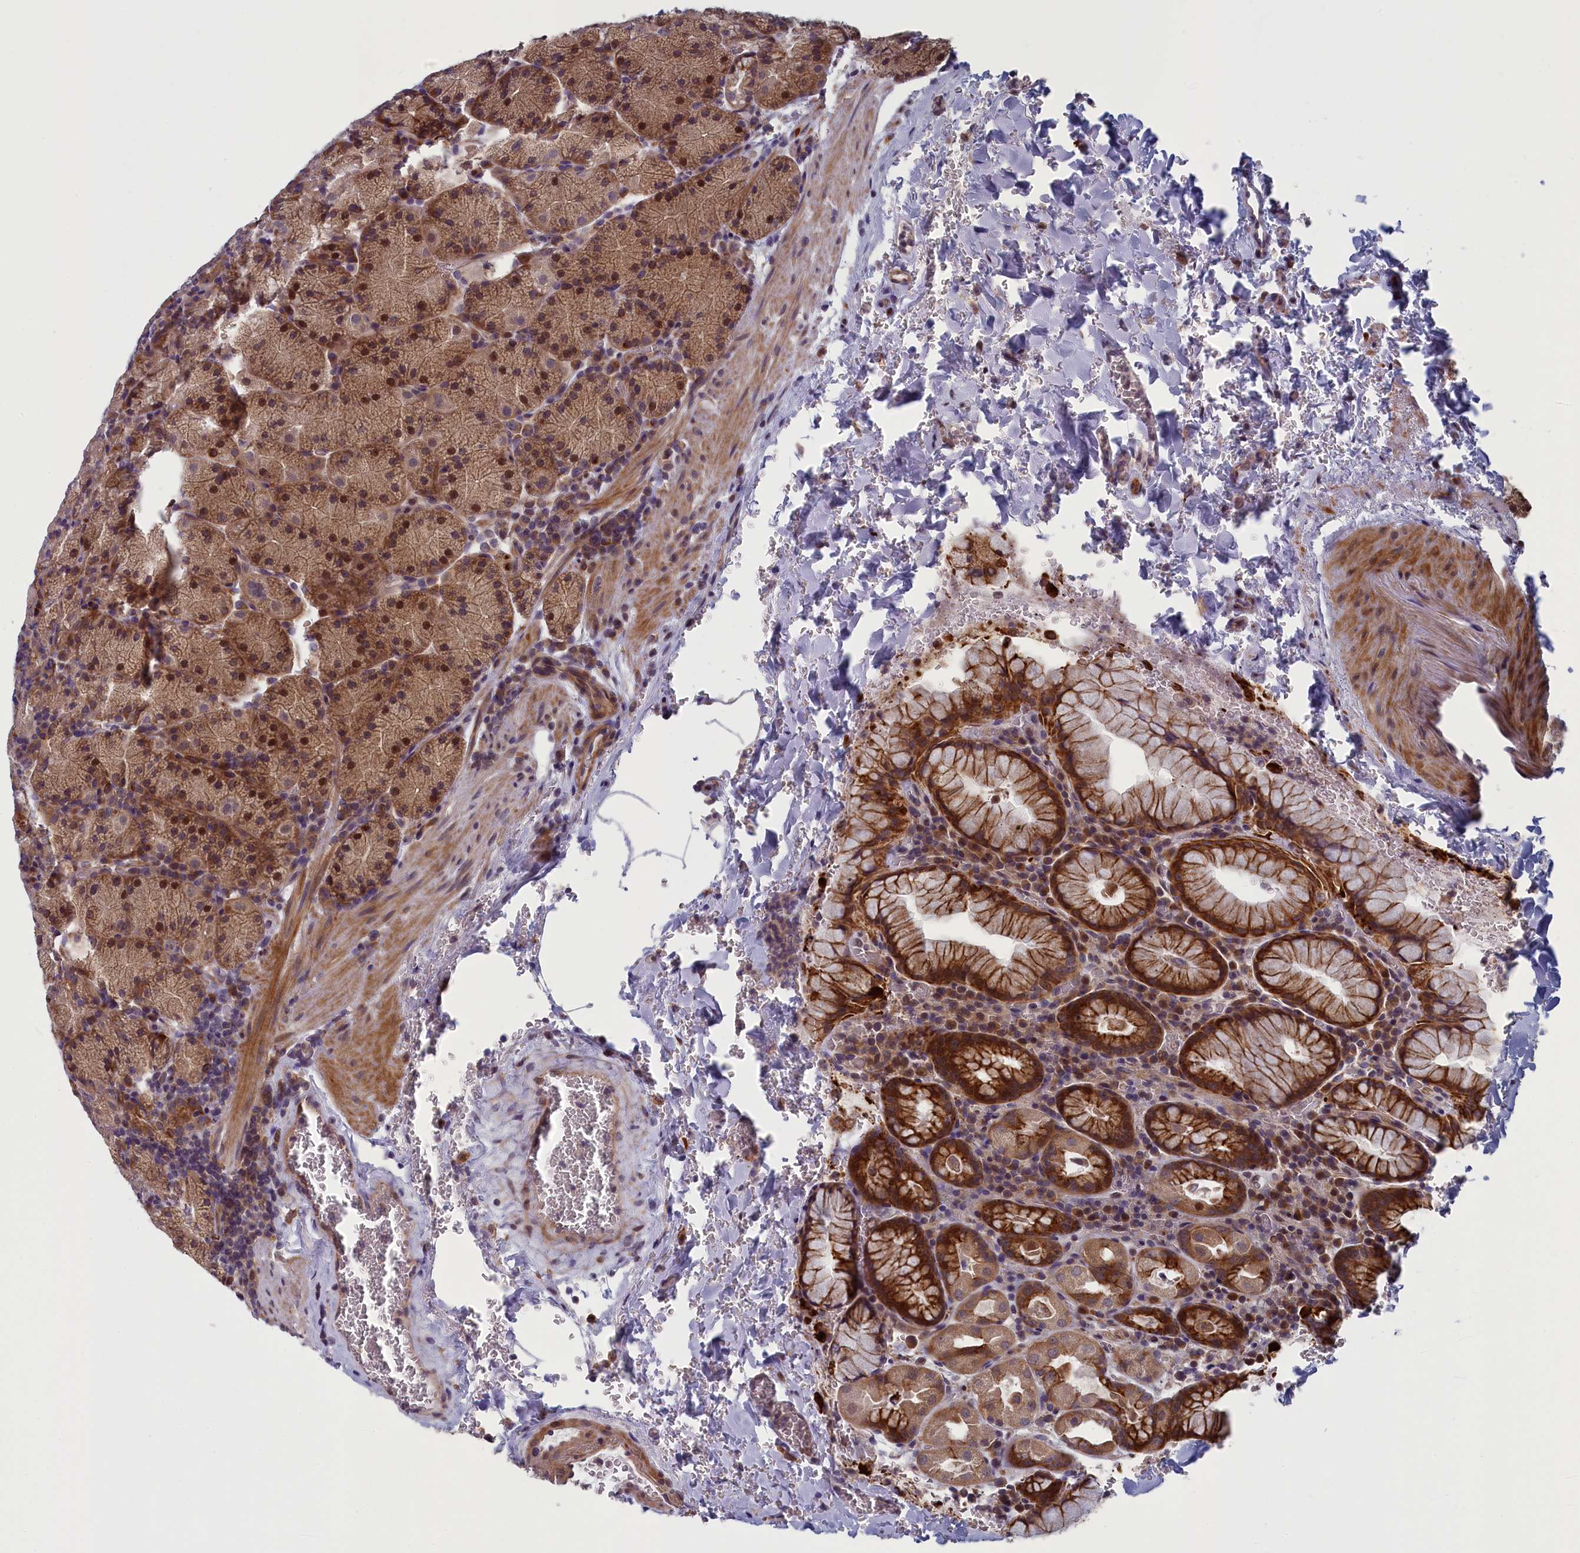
{"staining": {"intensity": "strong", "quantity": ">75%", "location": "cytoplasmic/membranous,nuclear"}, "tissue": "stomach", "cell_type": "Glandular cells", "image_type": "normal", "snomed": [{"axis": "morphology", "description": "Normal tissue, NOS"}, {"axis": "topography", "description": "Stomach, upper"}, {"axis": "topography", "description": "Stomach, lower"}], "caption": "Protein staining of normal stomach shows strong cytoplasmic/membranous,nuclear staining in about >75% of glandular cells.", "gene": "ANKRD39", "patient": {"sex": "male", "age": 80}}